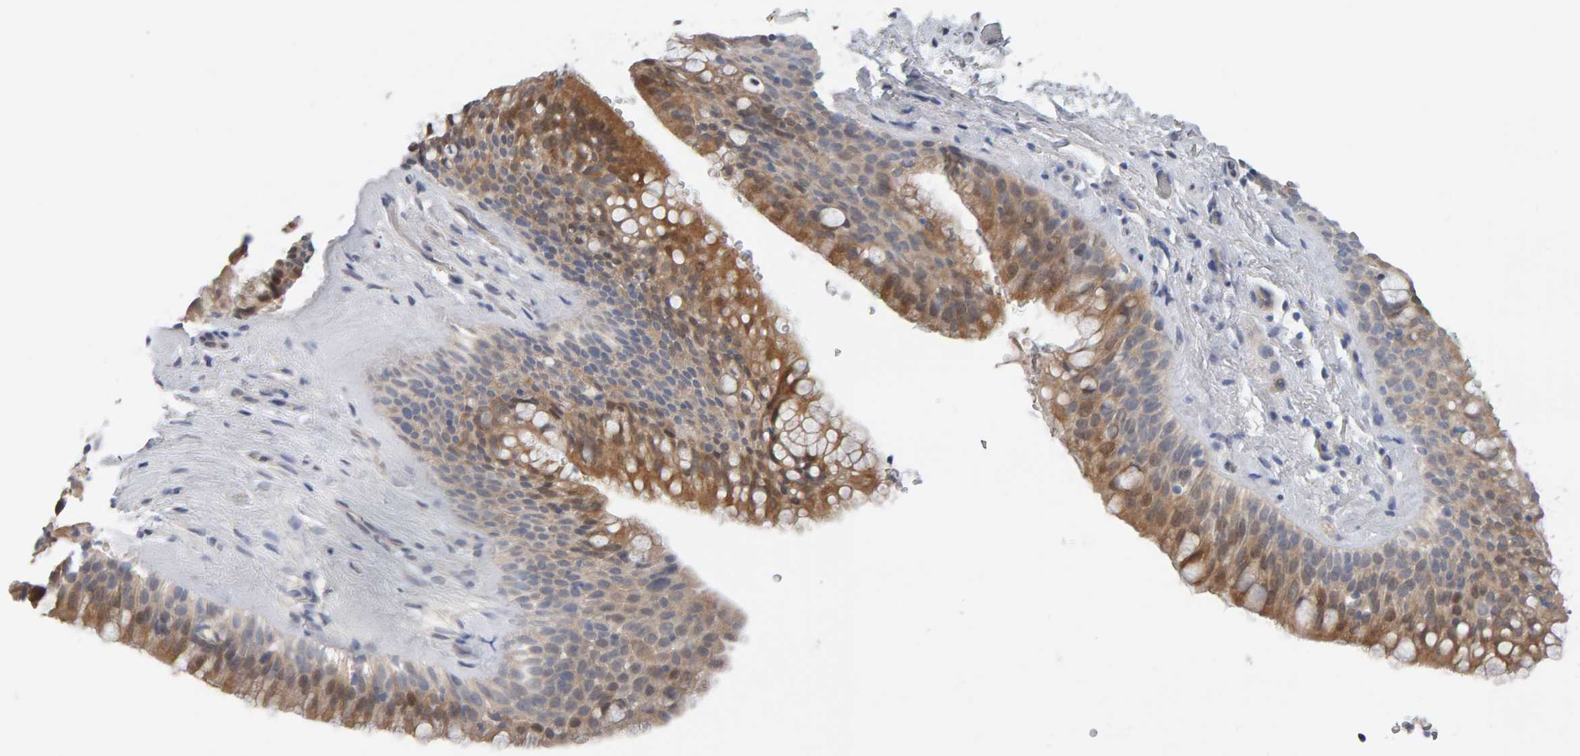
{"staining": {"intensity": "moderate", "quantity": ">75%", "location": "cytoplasmic/membranous"}, "tissue": "bronchus", "cell_type": "Respiratory epithelial cells", "image_type": "normal", "snomed": [{"axis": "morphology", "description": "Normal tissue, NOS"}, {"axis": "topography", "description": "Cartilage tissue"}, {"axis": "topography", "description": "Bronchus"}], "caption": "Bronchus was stained to show a protein in brown. There is medium levels of moderate cytoplasmic/membranous staining in about >75% of respiratory epithelial cells. Nuclei are stained in blue.", "gene": "GFUS", "patient": {"sex": "female", "age": 53}}